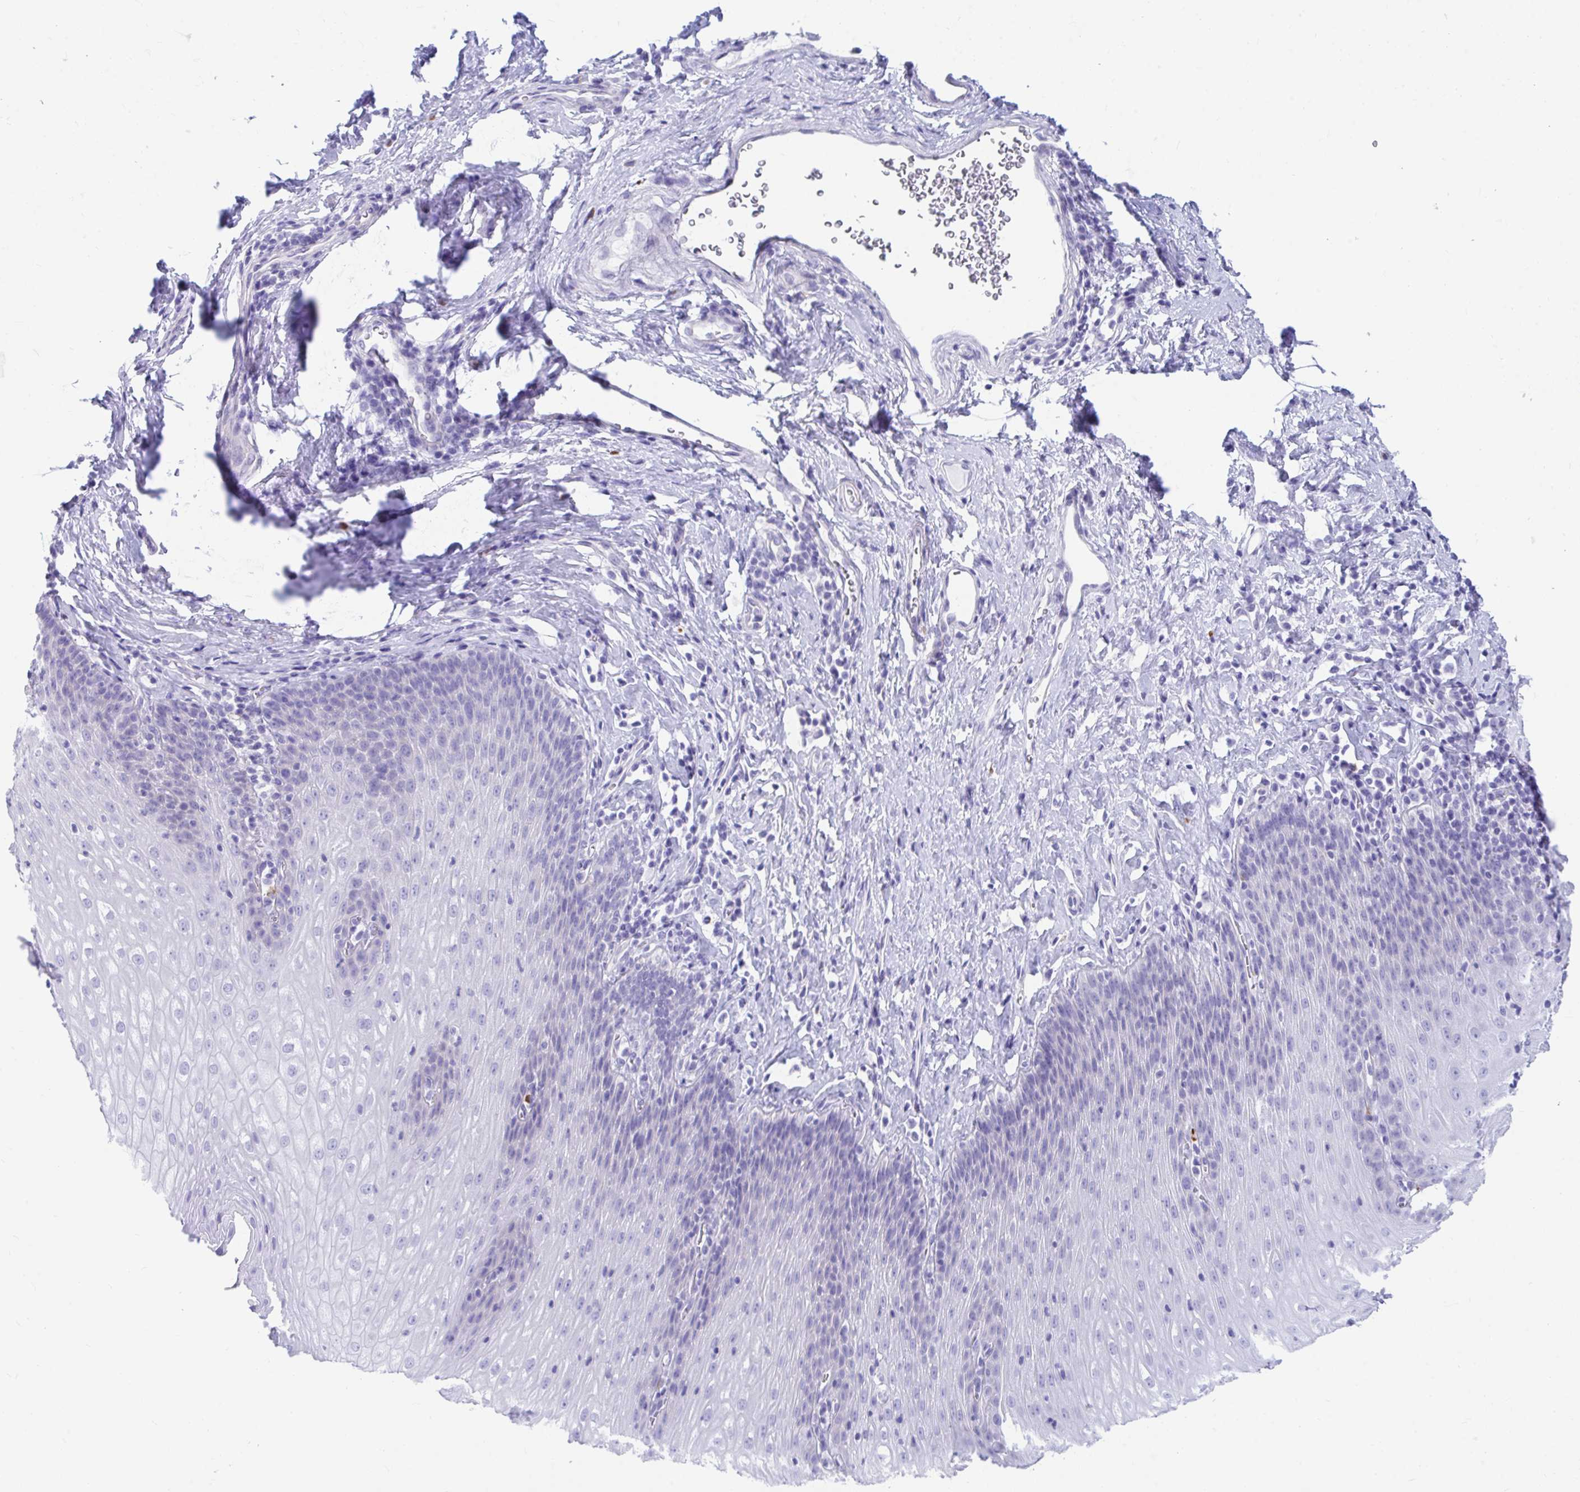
{"staining": {"intensity": "negative", "quantity": "none", "location": "none"}, "tissue": "esophagus", "cell_type": "Squamous epithelial cells", "image_type": "normal", "snomed": [{"axis": "morphology", "description": "Normal tissue, NOS"}, {"axis": "topography", "description": "Esophagus"}], "caption": "IHC micrograph of unremarkable esophagus: esophagus stained with DAB demonstrates no significant protein expression in squamous epithelial cells.", "gene": "SHISA8", "patient": {"sex": "female", "age": 61}}